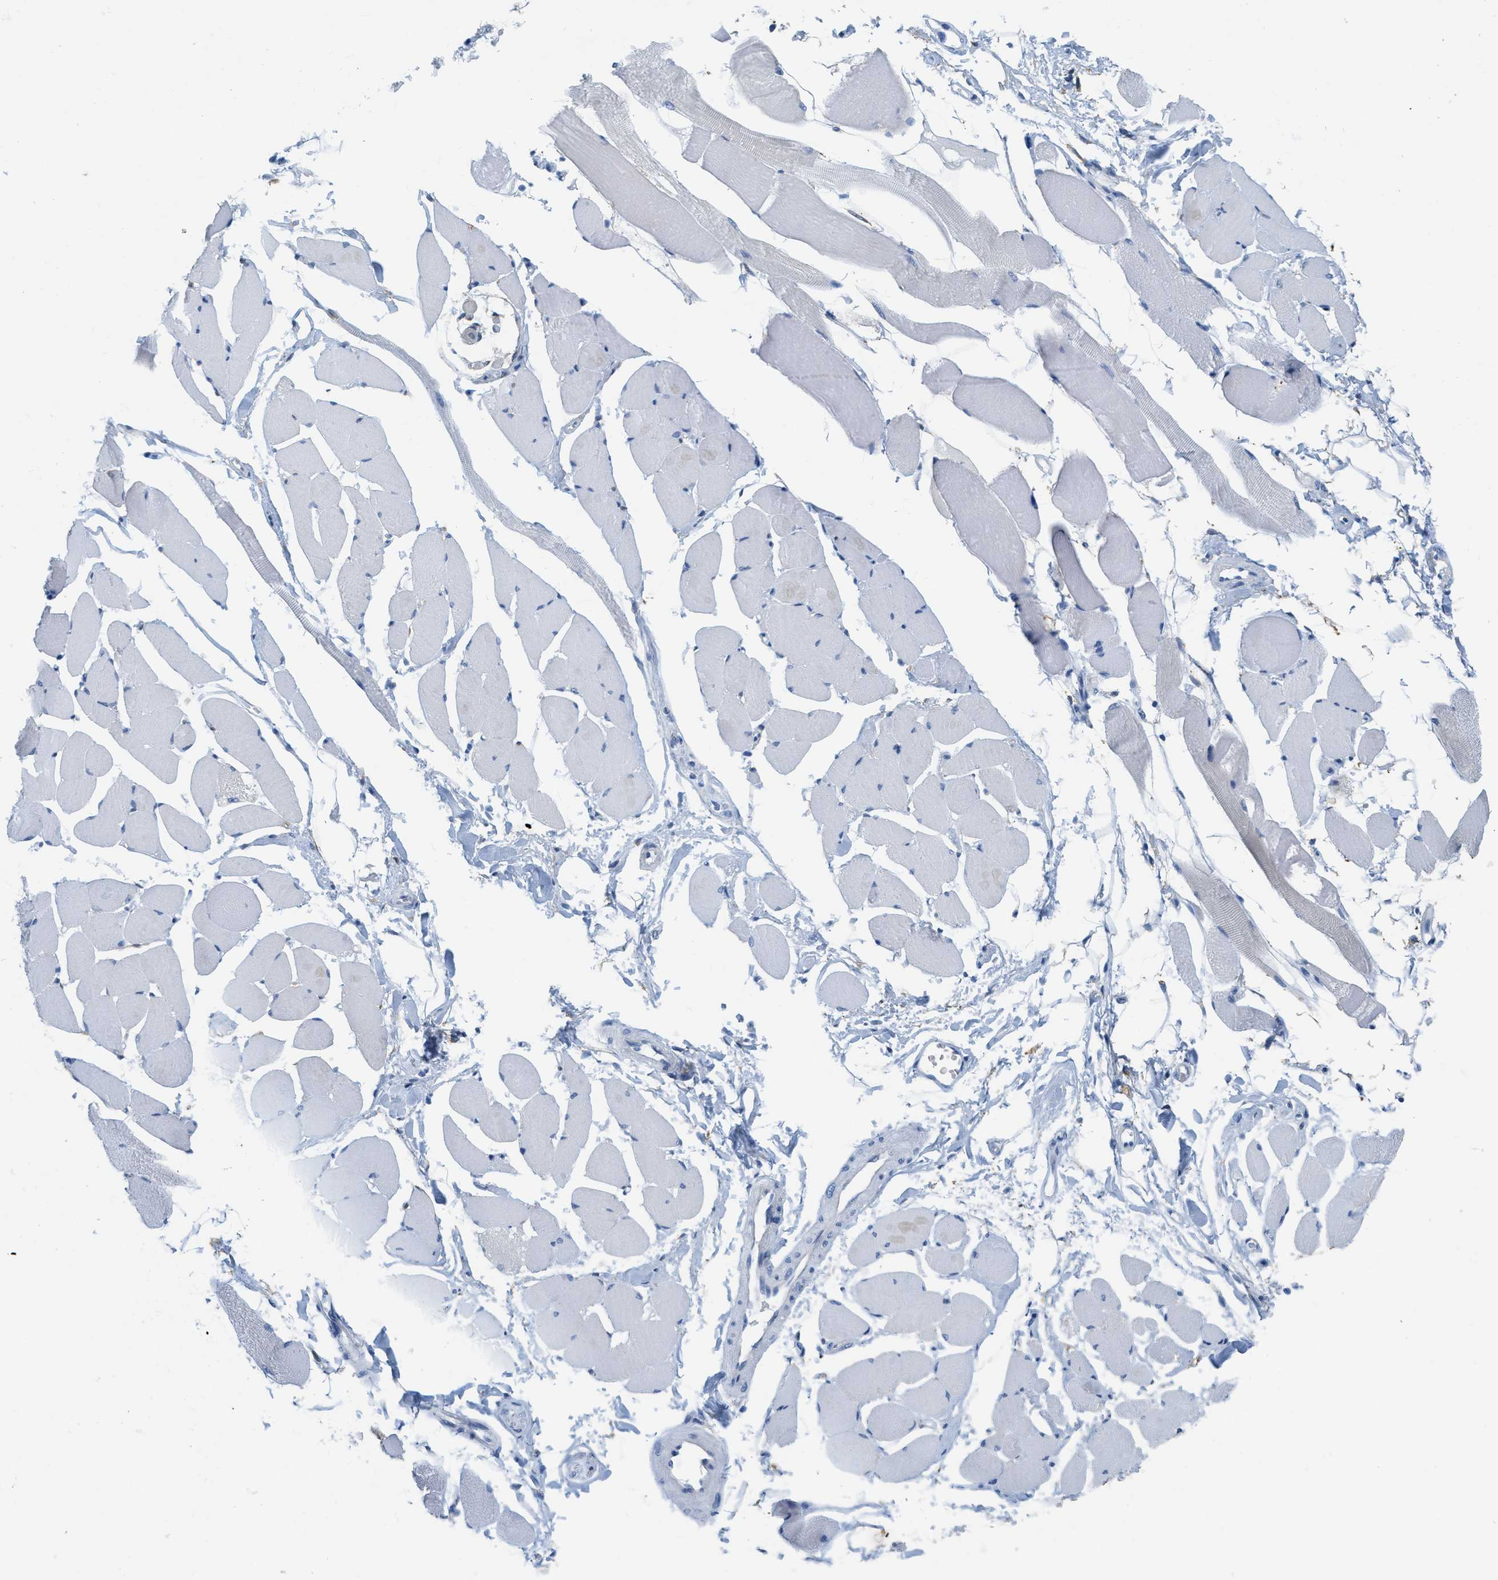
{"staining": {"intensity": "negative", "quantity": "none", "location": "none"}, "tissue": "skeletal muscle", "cell_type": "Myocytes", "image_type": "normal", "snomed": [{"axis": "morphology", "description": "Normal tissue, NOS"}, {"axis": "topography", "description": "Skeletal muscle"}, {"axis": "topography", "description": "Peripheral nerve tissue"}], "caption": "IHC photomicrograph of normal skeletal muscle: skeletal muscle stained with DAB exhibits no significant protein expression in myocytes. The staining was performed using DAB (3,3'-diaminobenzidine) to visualize the protein expression in brown, while the nuclei were stained in blue with hematoxylin (Magnification: 20x).", "gene": "ASGR1", "patient": {"sex": "female", "age": 84}}